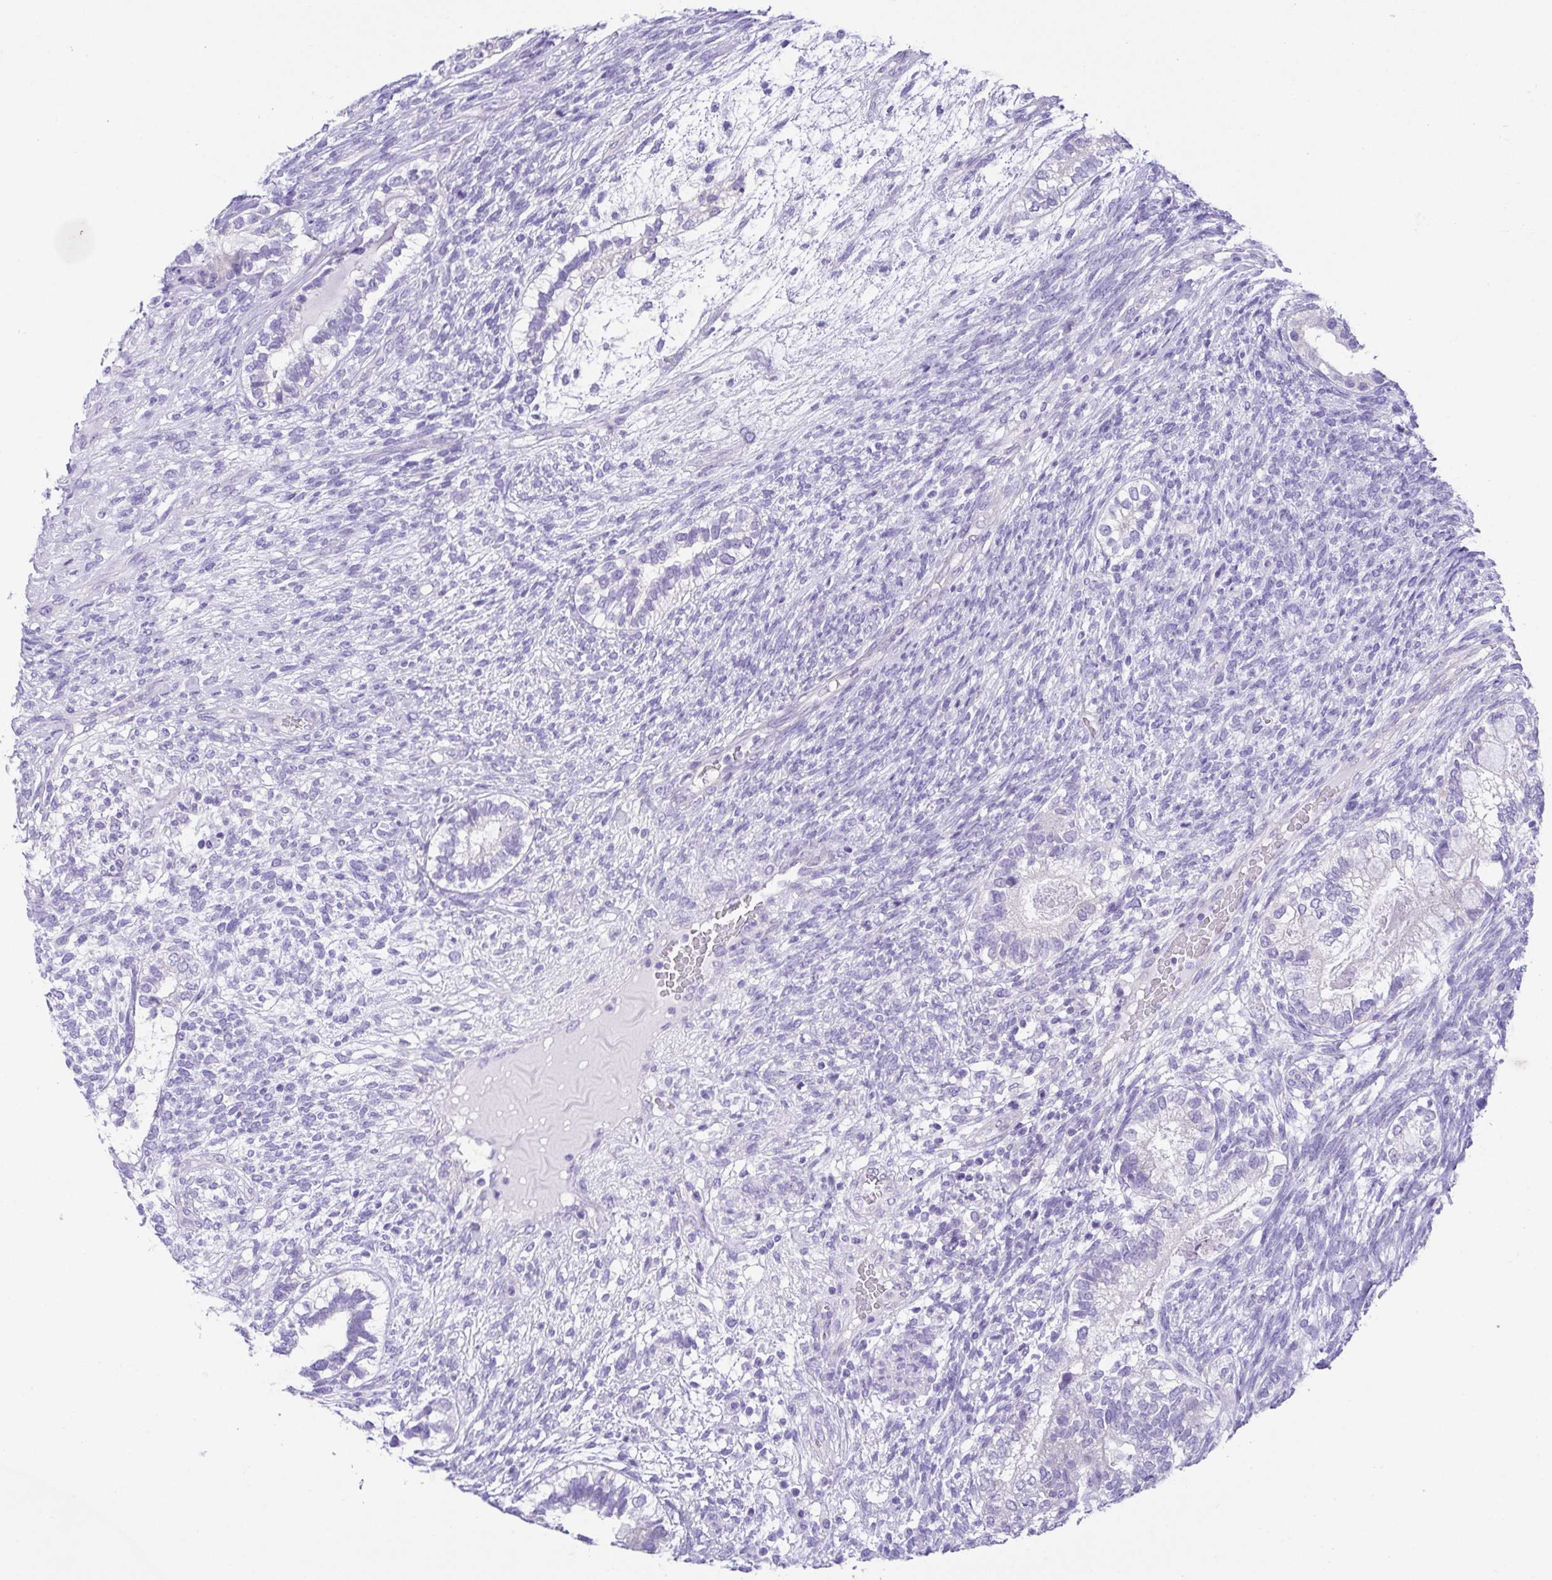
{"staining": {"intensity": "negative", "quantity": "none", "location": "none"}, "tissue": "testis cancer", "cell_type": "Tumor cells", "image_type": "cancer", "snomed": [{"axis": "morphology", "description": "Seminoma, NOS"}, {"axis": "morphology", "description": "Carcinoma, Embryonal, NOS"}, {"axis": "topography", "description": "Testis"}], "caption": "A histopathology image of seminoma (testis) stained for a protein demonstrates no brown staining in tumor cells.", "gene": "LUZP4", "patient": {"sex": "male", "age": 41}}